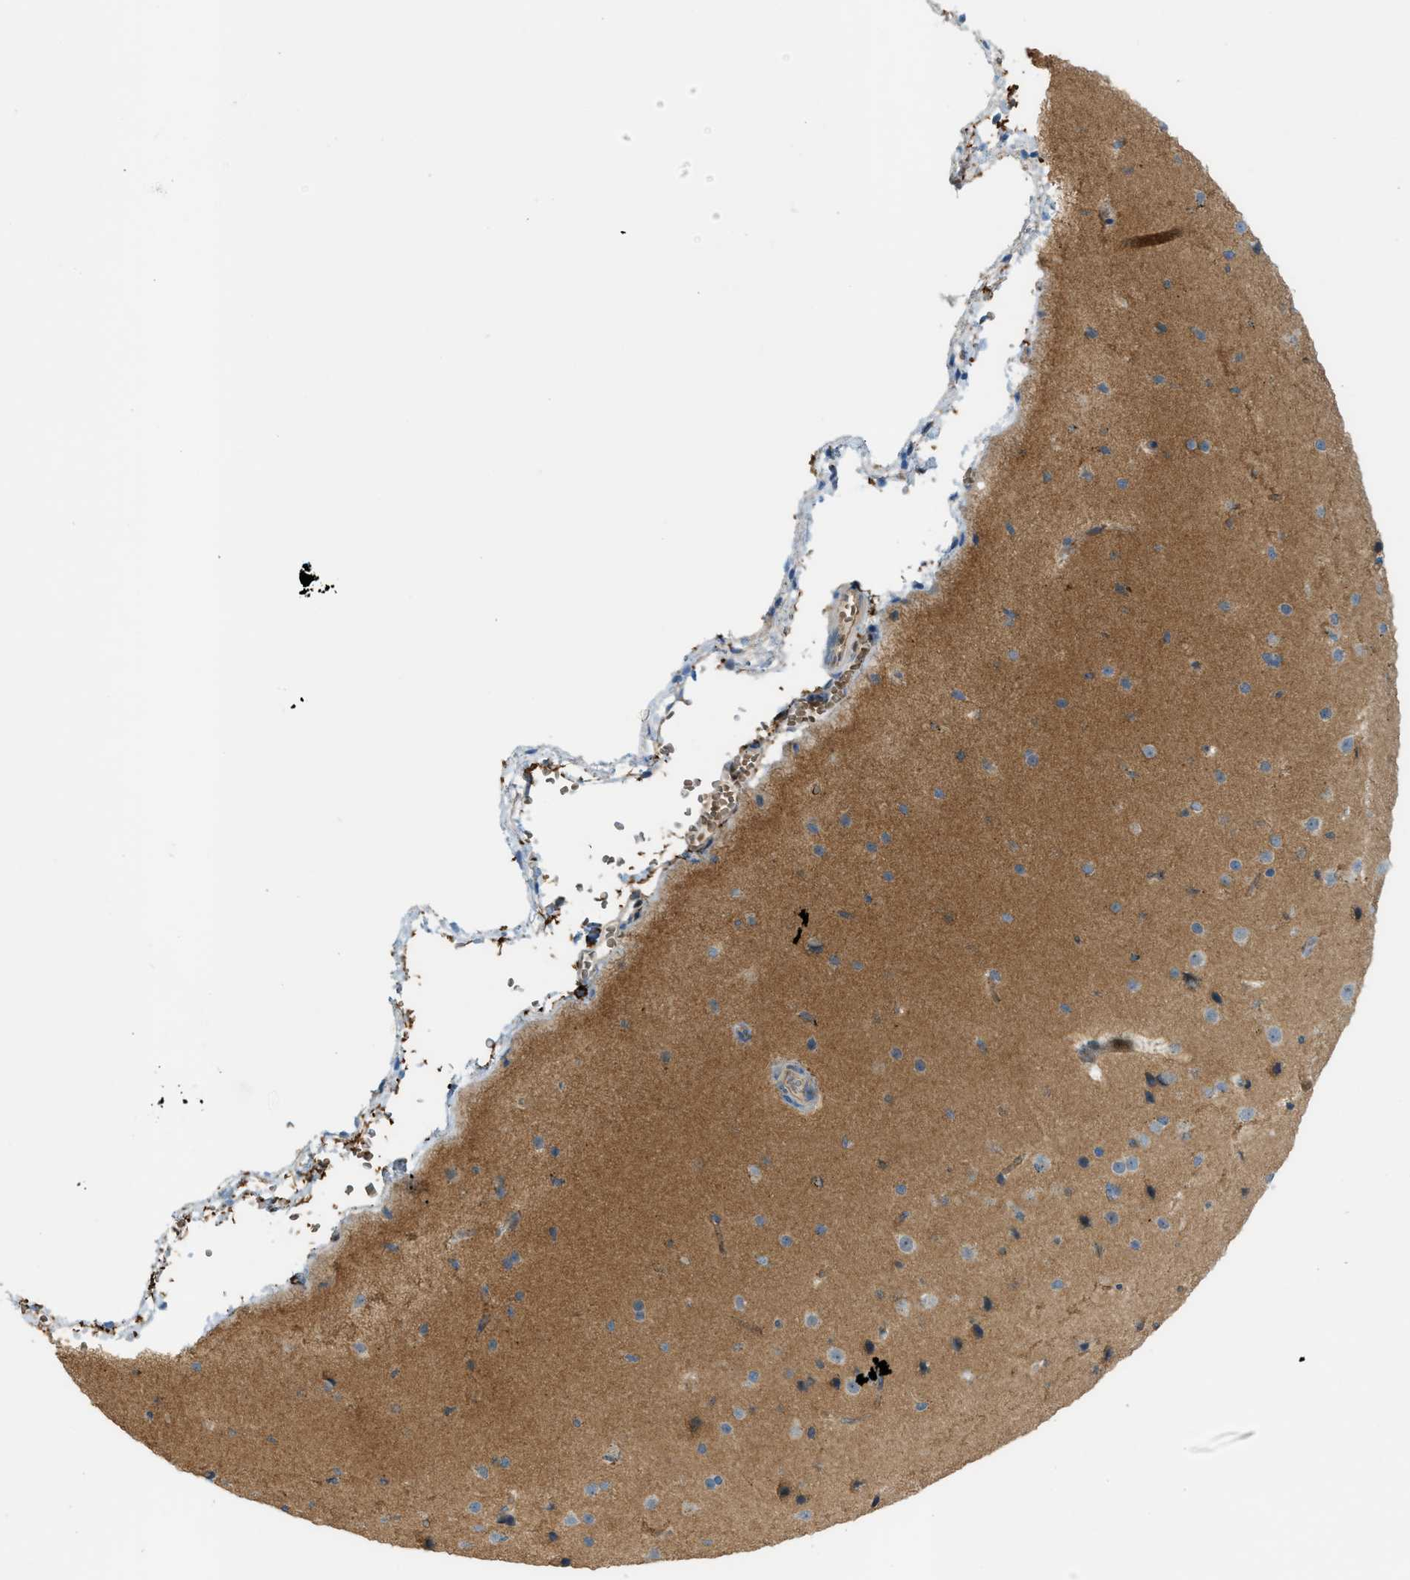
{"staining": {"intensity": "negative", "quantity": "none", "location": "none"}, "tissue": "cerebral cortex", "cell_type": "Endothelial cells", "image_type": "normal", "snomed": [{"axis": "morphology", "description": "Normal tissue, NOS"}, {"axis": "morphology", "description": "Developmental malformation"}, {"axis": "topography", "description": "Cerebral cortex"}], "caption": "Protein analysis of normal cerebral cortex shows no significant expression in endothelial cells.", "gene": "GRK6", "patient": {"sex": "female", "age": 30}}